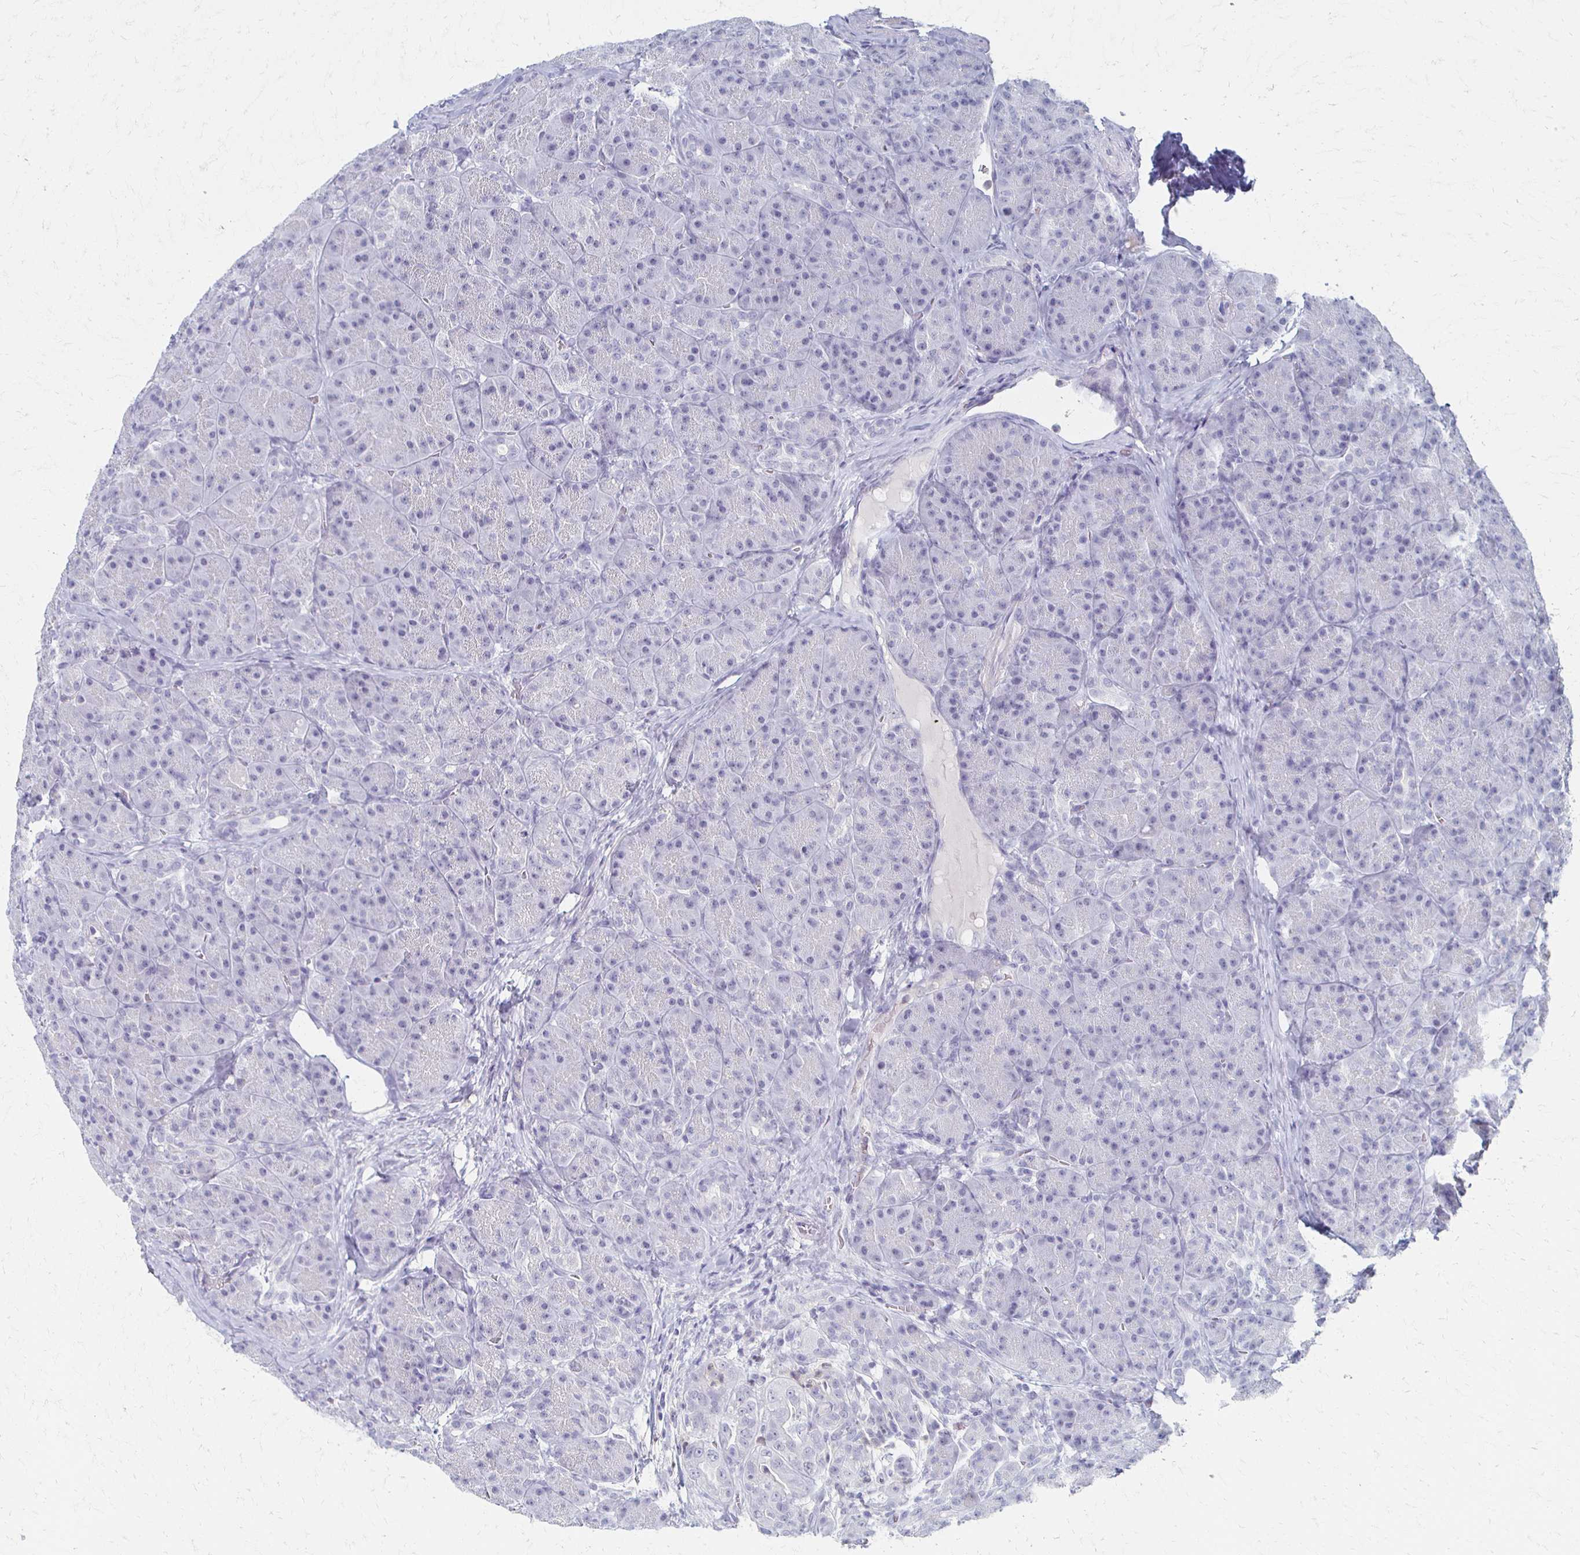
{"staining": {"intensity": "negative", "quantity": "none", "location": "none"}, "tissue": "pancreas", "cell_type": "Exocrine glandular cells", "image_type": "normal", "snomed": [{"axis": "morphology", "description": "Normal tissue, NOS"}, {"axis": "topography", "description": "Pancreas"}], "caption": "Exocrine glandular cells show no significant protein staining in unremarkable pancreas.", "gene": "CXCR2", "patient": {"sex": "male", "age": 57}}